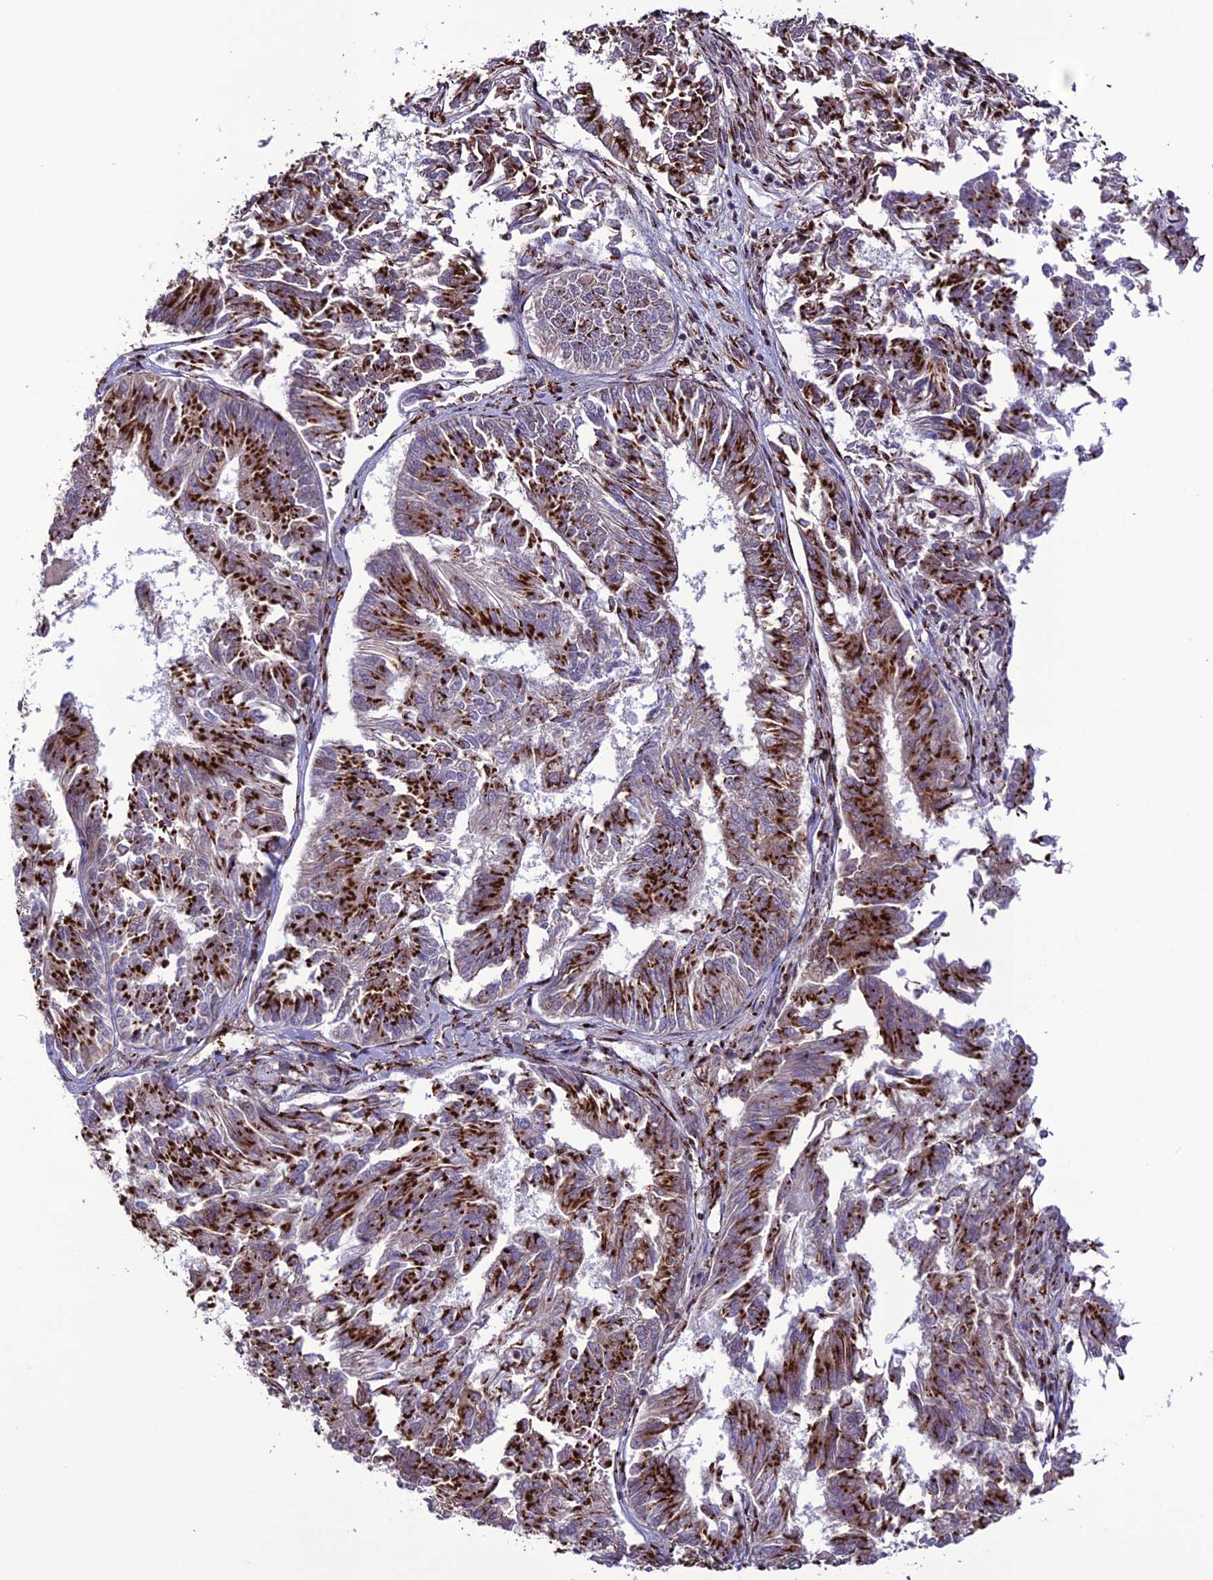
{"staining": {"intensity": "strong", "quantity": ">75%", "location": "cytoplasmic/membranous"}, "tissue": "endometrial cancer", "cell_type": "Tumor cells", "image_type": "cancer", "snomed": [{"axis": "morphology", "description": "Adenocarcinoma, NOS"}, {"axis": "topography", "description": "Endometrium"}], "caption": "DAB (3,3'-diaminobenzidine) immunohistochemical staining of adenocarcinoma (endometrial) reveals strong cytoplasmic/membranous protein positivity in about >75% of tumor cells. The staining was performed using DAB (3,3'-diaminobenzidine), with brown indicating positive protein expression. Nuclei are stained blue with hematoxylin.", "gene": "PLEKHA4", "patient": {"sex": "female", "age": 58}}